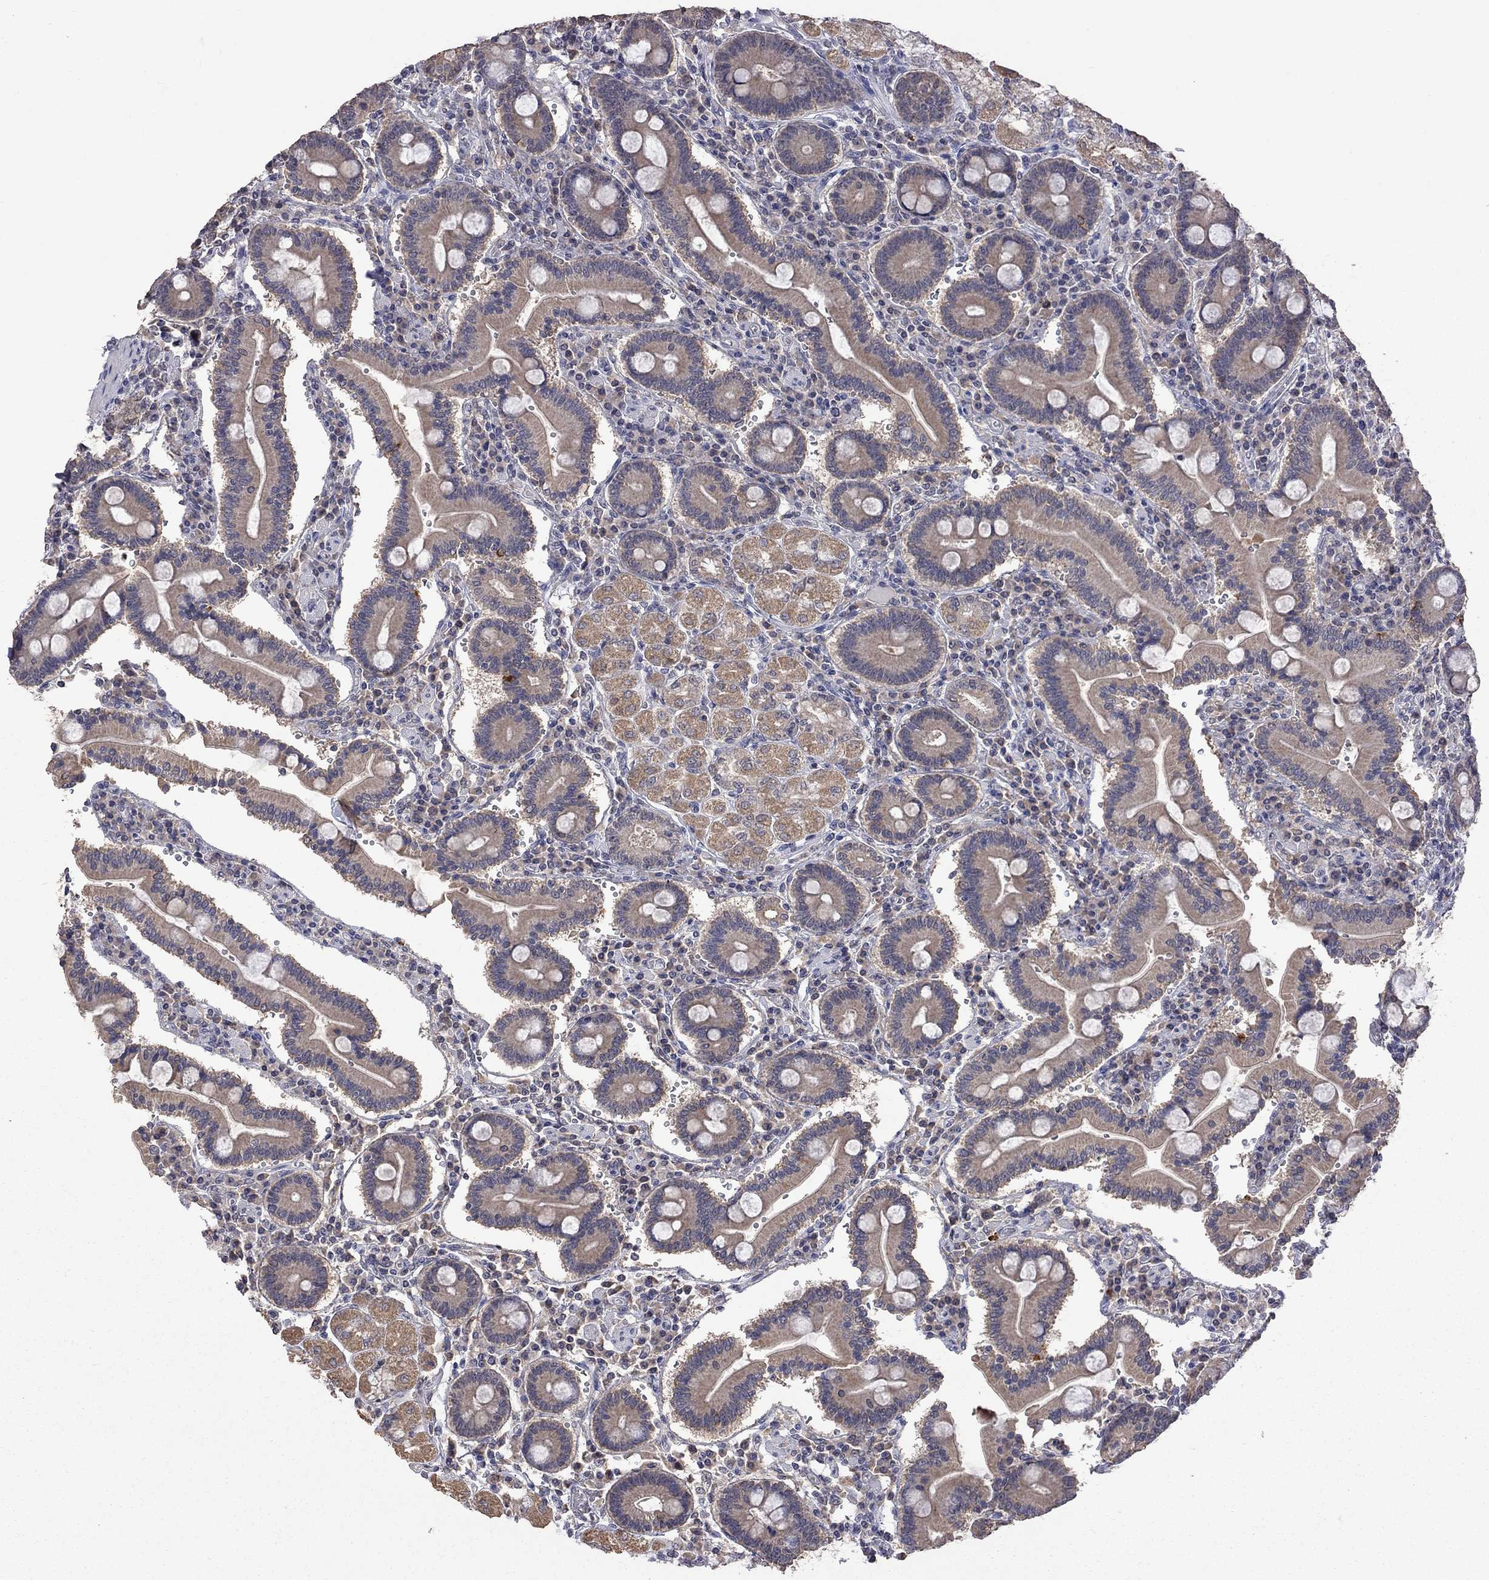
{"staining": {"intensity": "moderate", "quantity": ">75%", "location": "cytoplasmic/membranous"}, "tissue": "duodenum", "cell_type": "Glandular cells", "image_type": "normal", "snomed": [{"axis": "morphology", "description": "Normal tissue, NOS"}, {"axis": "topography", "description": "Duodenum"}], "caption": "This is a photomicrograph of immunohistochemistry (IHC) staining of benign duodenum, which shows moderate expression in the cytoplasmic/membranous of glandular cells.", "gene": "HTR6", "patient": {"sex": "female", "age": 62}}